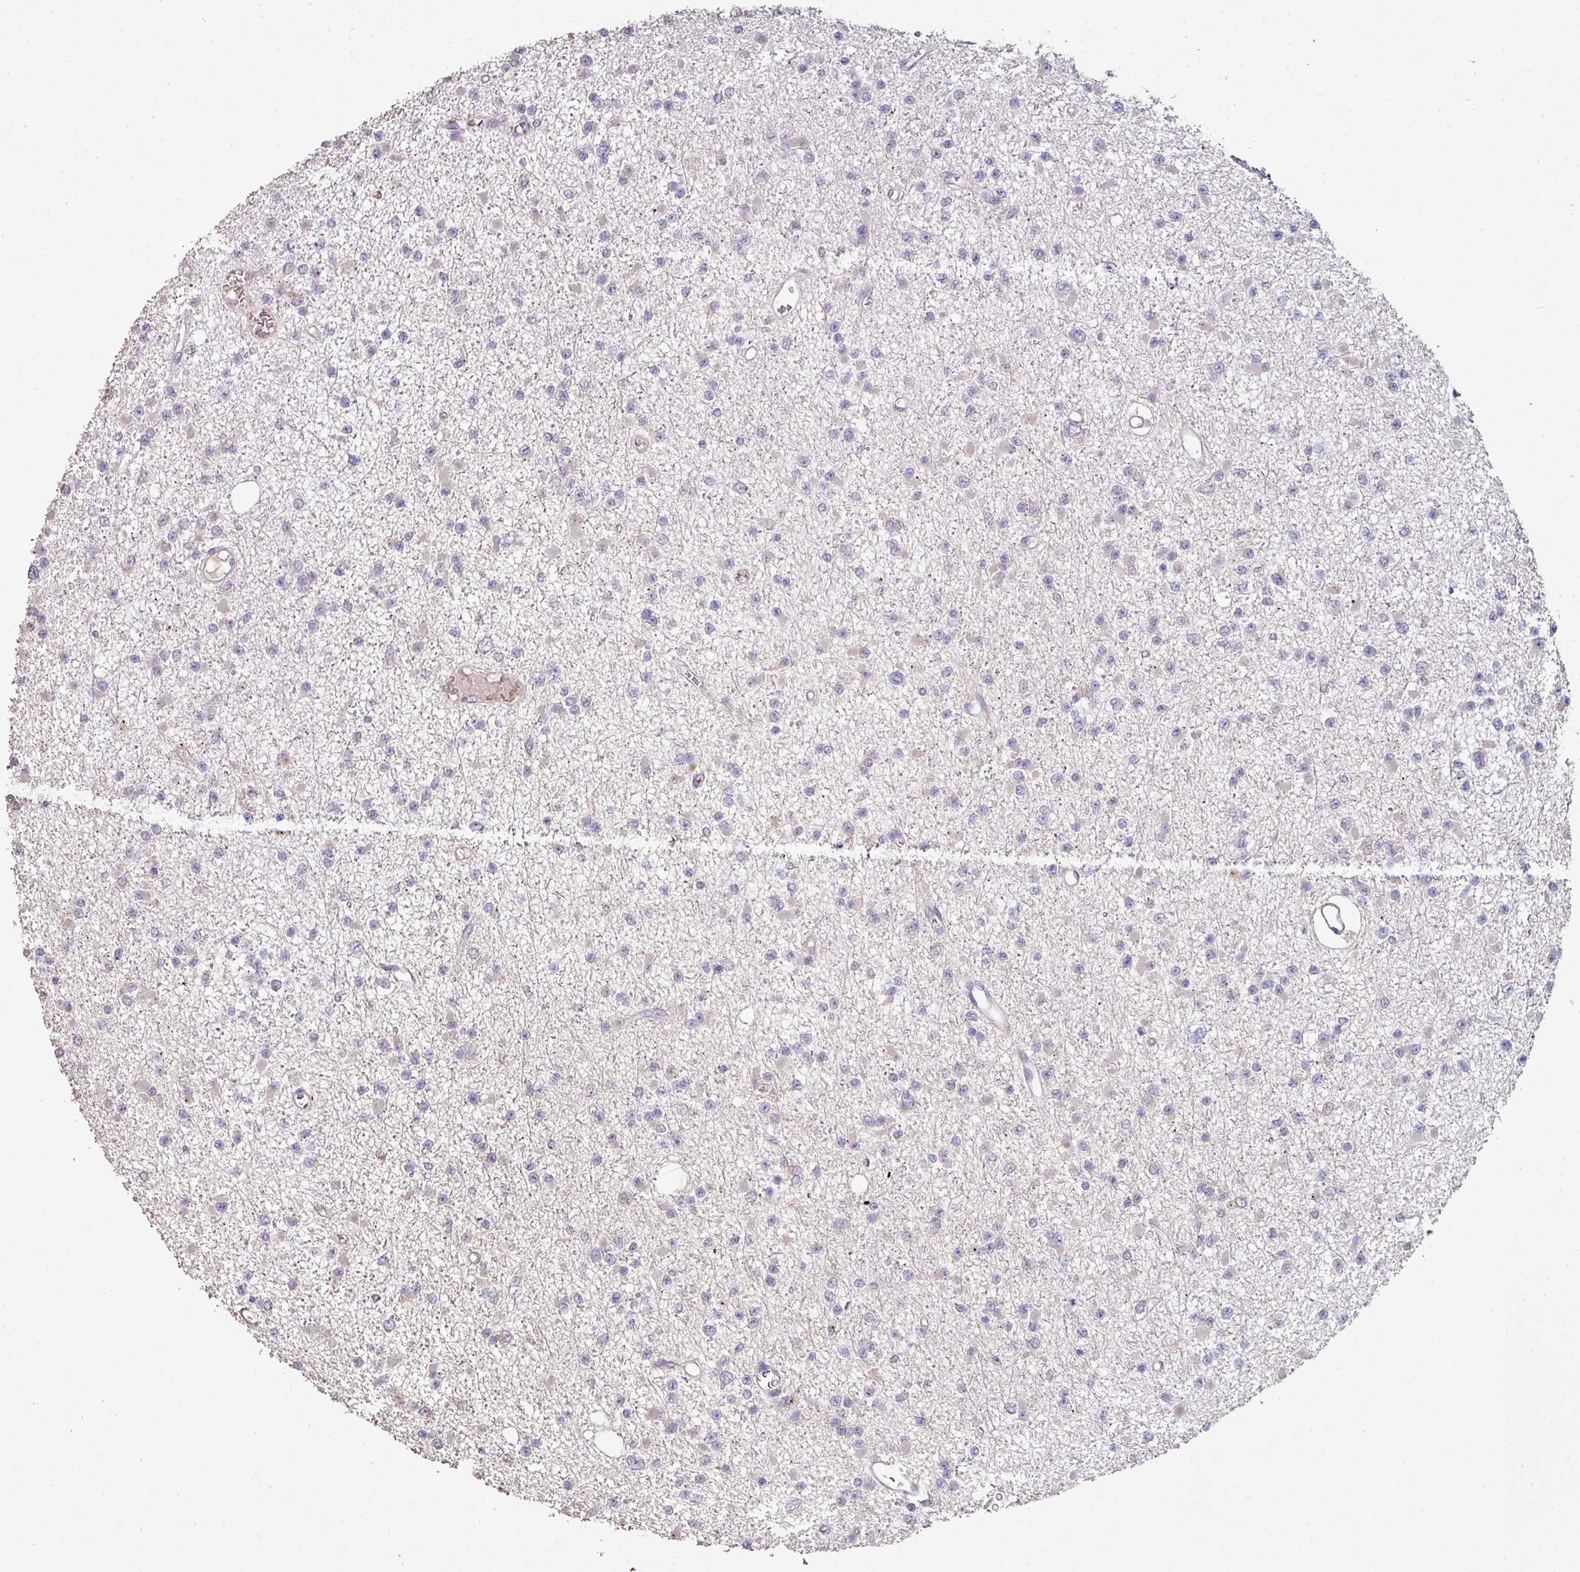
{"staining": {"intensity": "negative", "quantity": "none", "location": "none"}, "tissue": "glioma", "cell_type": "Tumor cells", "image_type": "cancer", "snomed": [{"axis": "morphology", "description": "Glioma, malignant, Low grade"}, {"axis": "topography", "description": "Brain"}], "caption": "Immunohistochemistry (IHC) micrograph of human malignant low-grade glioma stained for a protein (brown), which shows no positivity in tumor cells.", "gene": "RPL23A", "patient": {"sex": "female", "age": 22}}